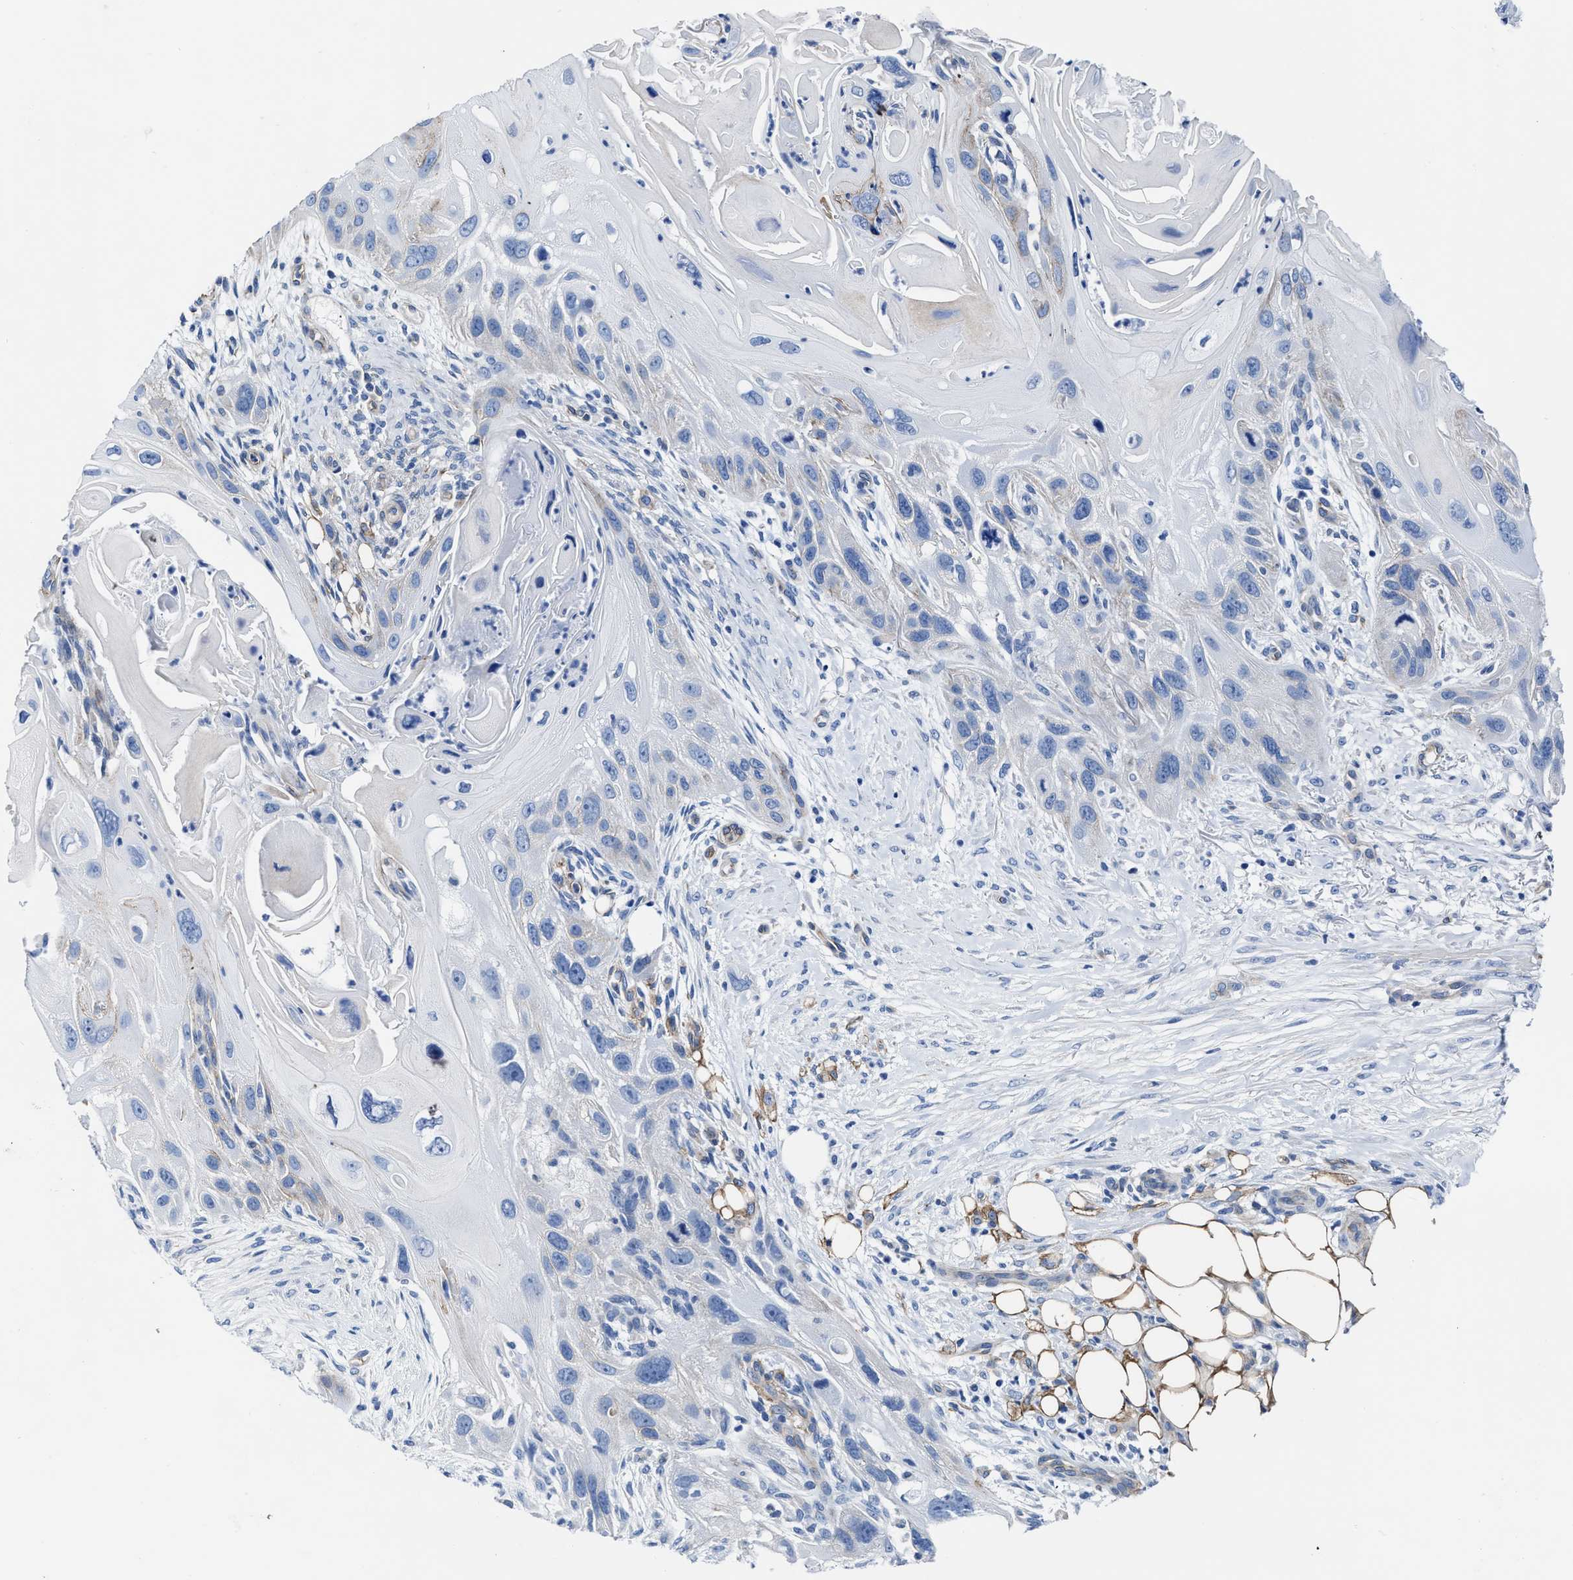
{"staining": {"intensity": "negative", "quantity": "none", "location": "none"}, "tissue": "skin cancer", "cell_type": "Tumor cells", "image_type": "cancer", "snomed": [{"axis": "morphology", "description": "Squamous cell carcinoma, NOS"}, {"axis": "topography", "description": "Skin"}], "caption": "Histopathology image shows no significant protein expression in tumor cells of skin squamous cell carcinoma.", "gene": "KCNMB3", "patient": {"sex": "female", "age": 77}}